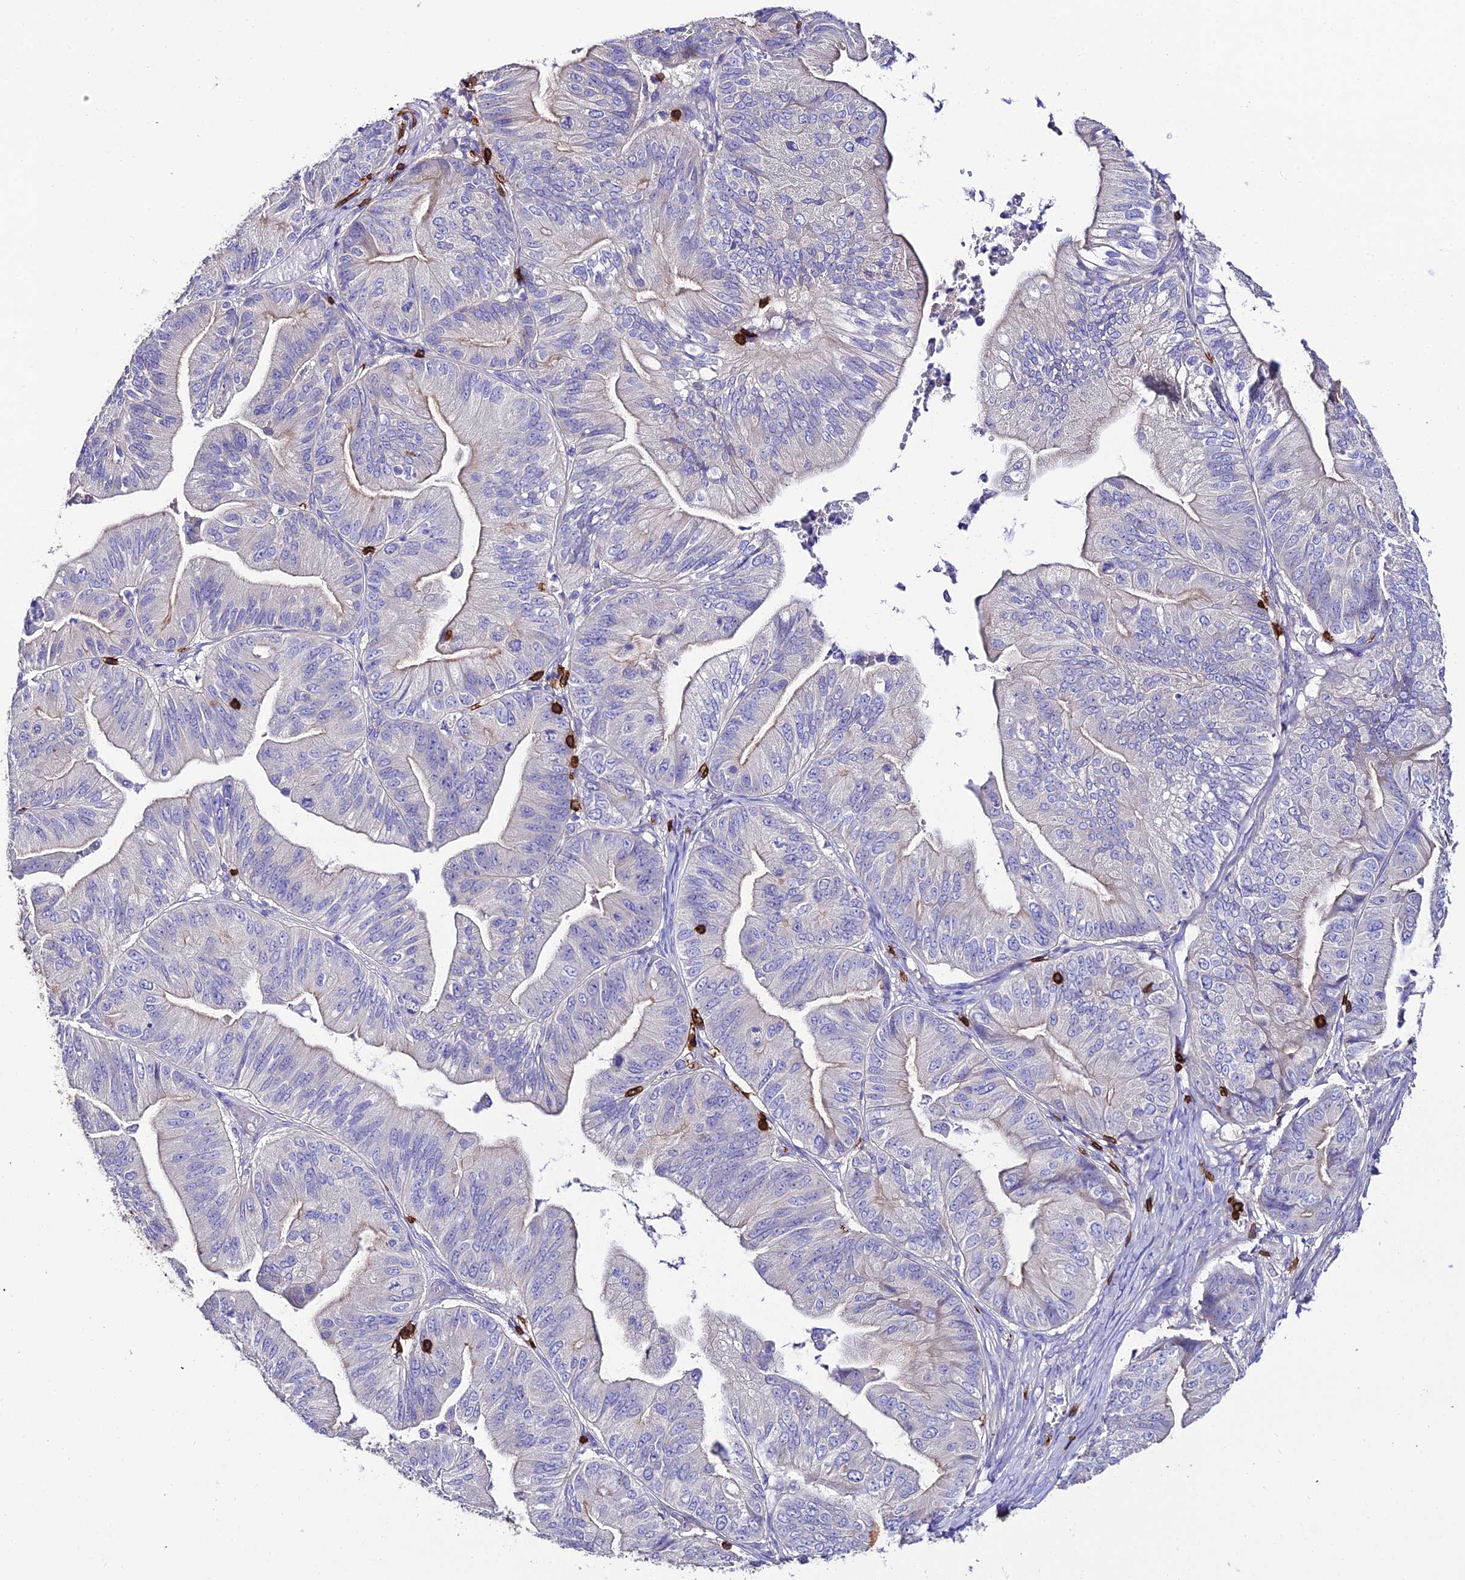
{"staining": {"intensity": "negative", "quantity": "none", "location": "none"}, "tissue": "ovarian cancer", "cell_type": "Tumor cells", "image_type": "cancer", "snomed": [{"axis": "morphology", "description": "Cystadenocarcinoma, mucinous, NOS"}, {"axis": "topography", "description": "Ovary"}], "caption": "Ovarian cancer was stained to show a protein in brown. There is no significant expression in tumor cells.", "gene": "PTPRCAP", "patient": {"sex": "female", "age": 61}}